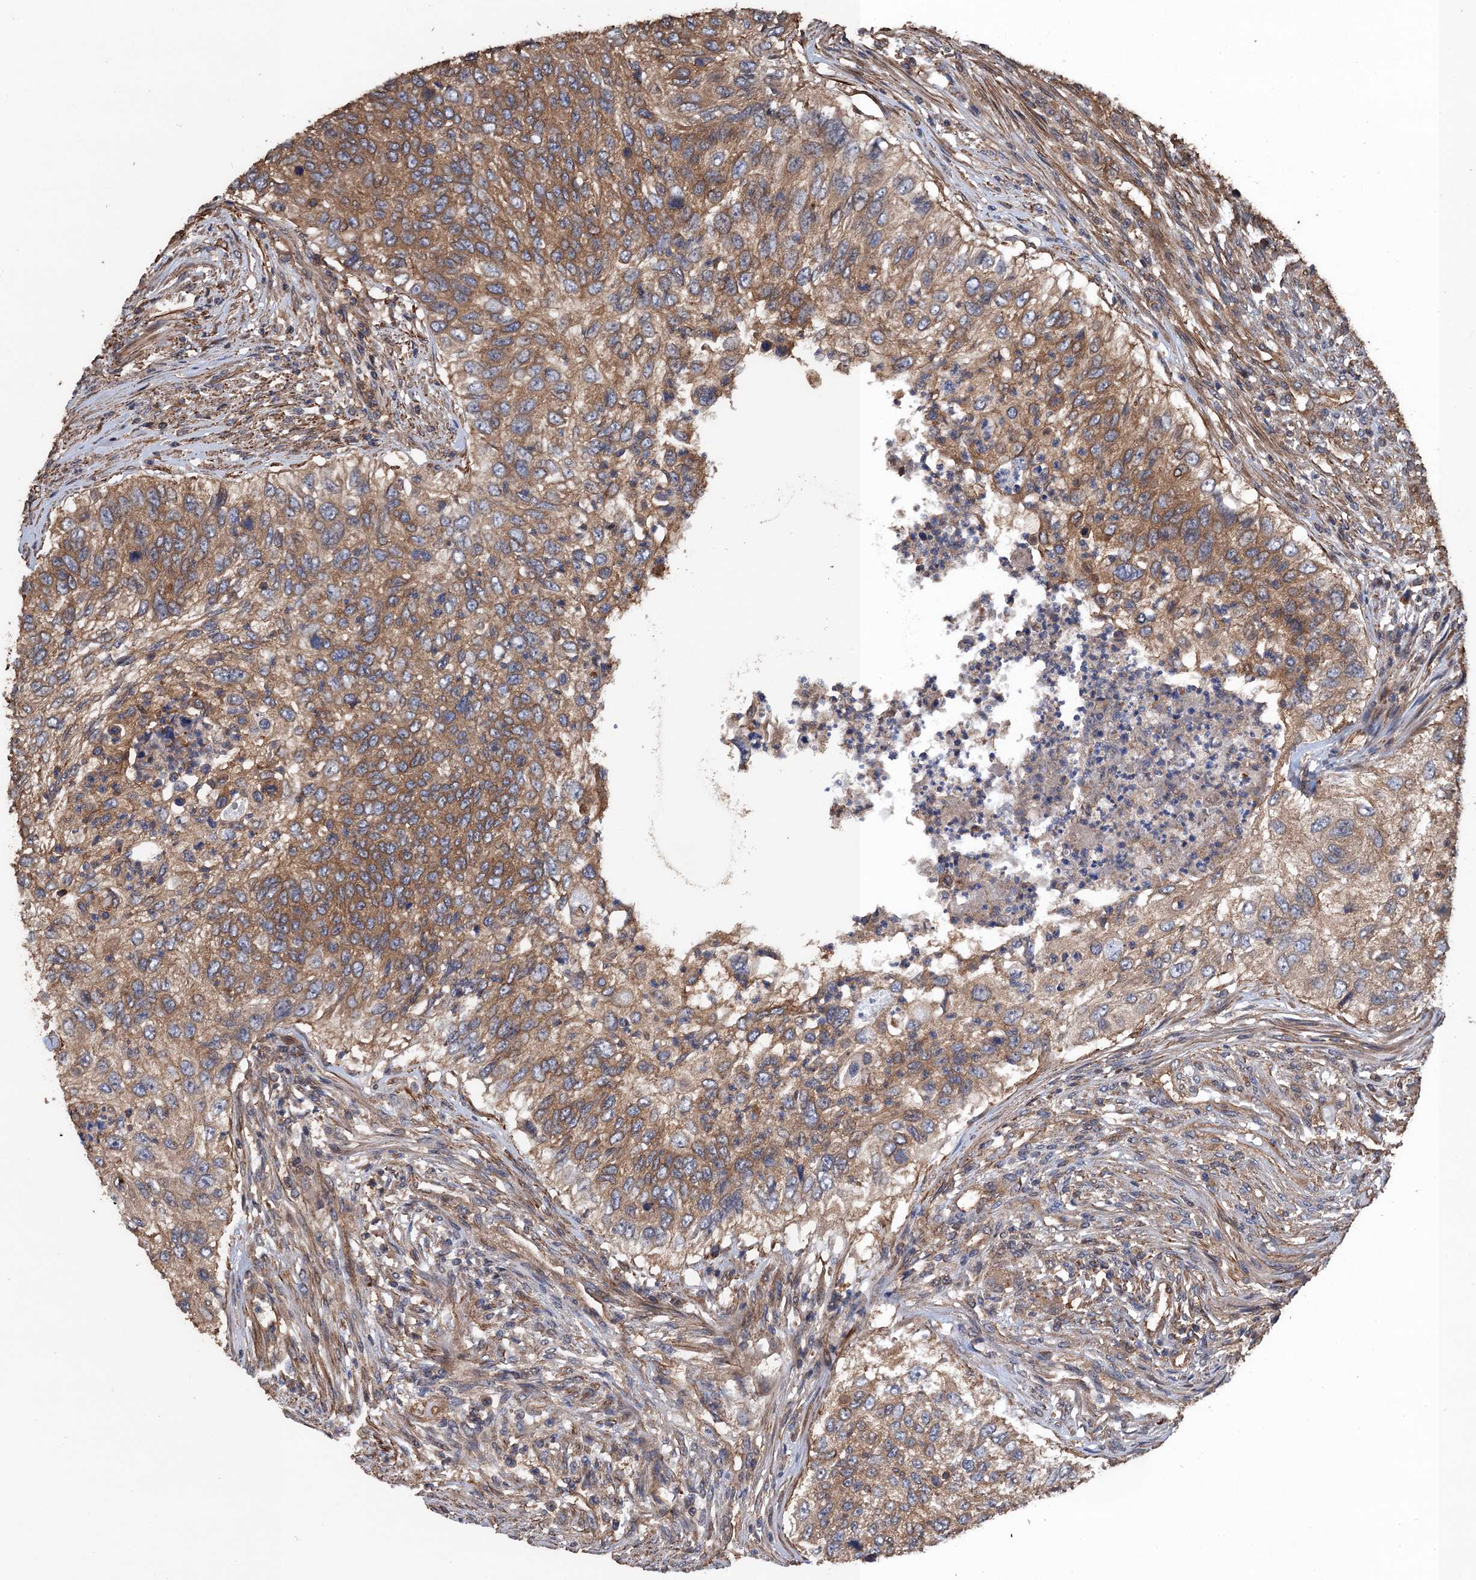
{"staining": {"intensity": "moderate", "quantity": ">75%", "location": "cytoplasmic/membranous"}, "tissue": "urothelial cancer", "cell_type": "Tumor cells", "image_type": "cancer", "snomed": [{"axis": "morphology", "description": "Urothelial carcinoma, High grade"}, {"axis": "topography", "description": "Urinary bladder"}], "caption": "About >75% of tumor cells in high-grade urothelial carcinoma show moderate cytoplasmic/membranous protein staining as visualized by brown immunohistochemical staining.", "gene": "PPP4R1", "patient": {"sex": "female", "age": 60}}